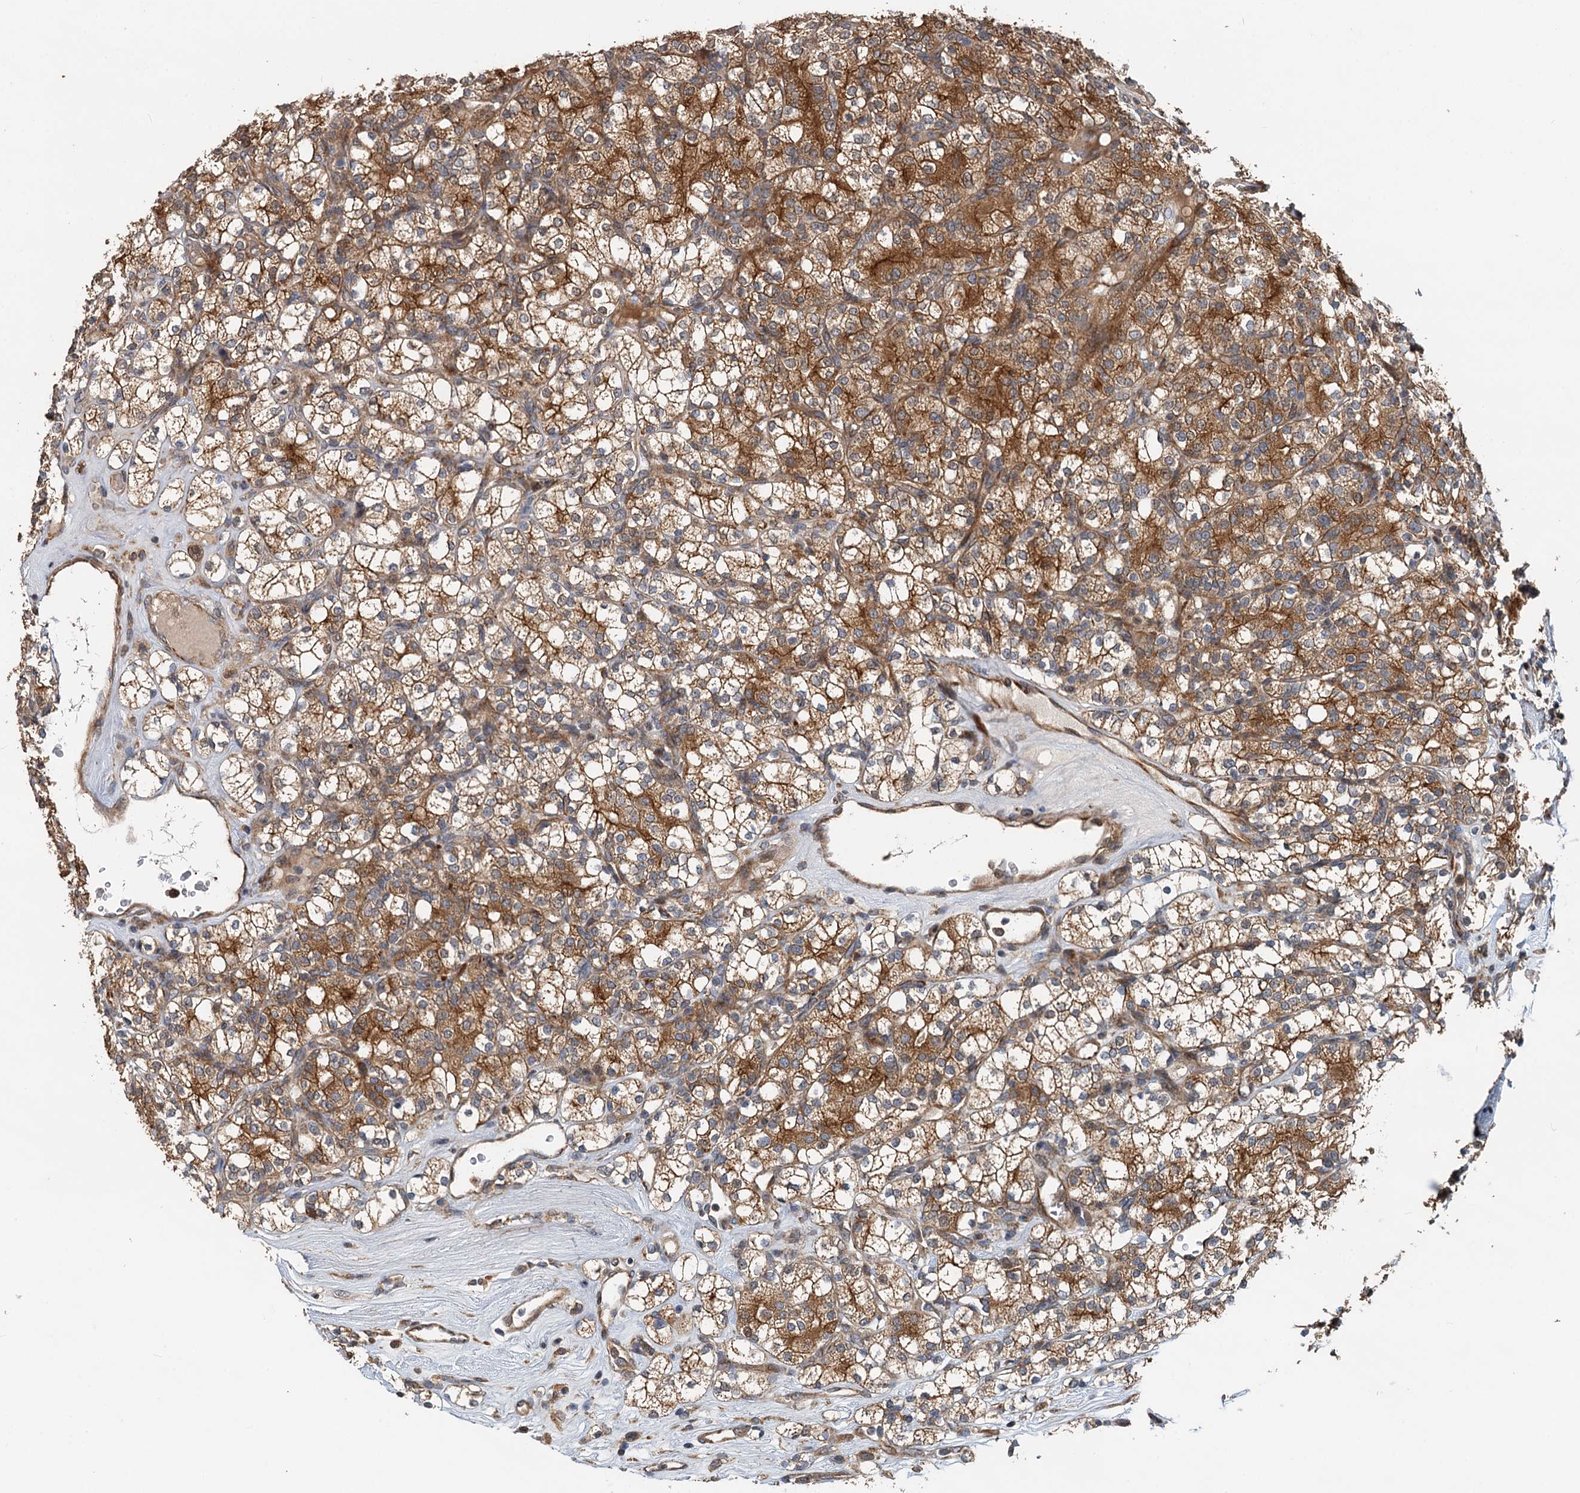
{"staining": {"intensity": "strong", "quantity": "25%-75%", "location": "cytoplasmic/membranous"}, "tissue": "renal cancer", "cell_type": "Tumor cells", "image_type": "cancer", "snomed": [{"axis": "morphology", "description": "Adenocarcinoma, NOS"}, {"axis": "topography", "description": "Kidney"}], "caption": "This is an image of immunohistochemistry staining of renal adenocarcinoma, which shows strong positivity in the cytoplasmic/membranous of tumor cells.", "gene": "LRRK2", "patient": {"sex": "male", "age": 77}}